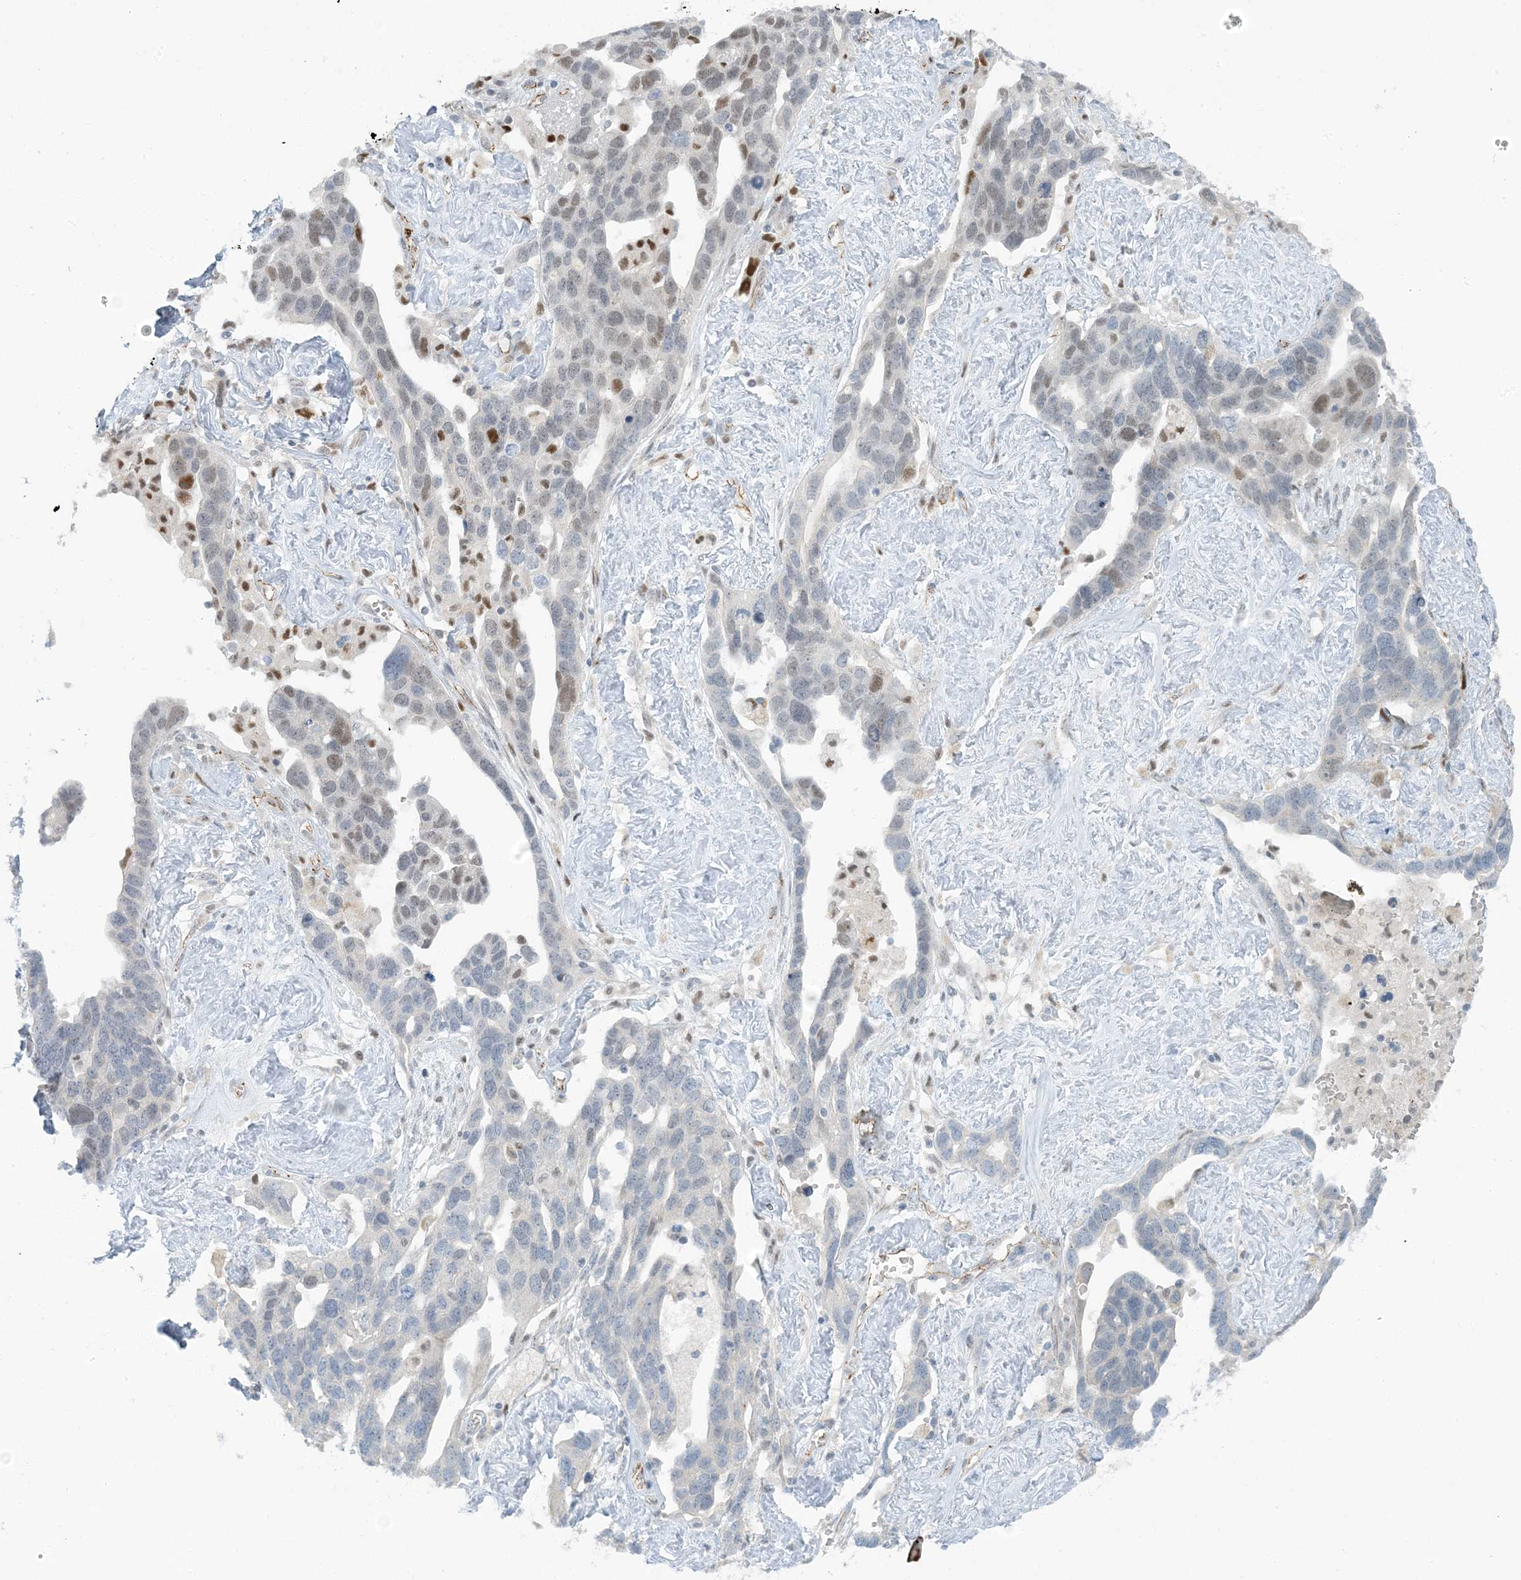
{"staining": {"intensity": "moderate", "quantity": "<25%", "location": "nuclear"}, "tissue": "ovarian cancer", "cell_type": "Tumor cells", "image_type": "cancer", "snomed": [{"axis": "morphology", "description": "Cystadenocarcinoma, serous, NOS"}, {"axis": "topography", "description": "Ovary"}], "caption": "Immunohistochemical staining of human ovarian cancer (serous cystadenocarcinoma) shows moderate nuclear protein expression in approximately <25% of tumor cells.", "gene": "AK9", "patient": {"sex": "female", "age": 54}}